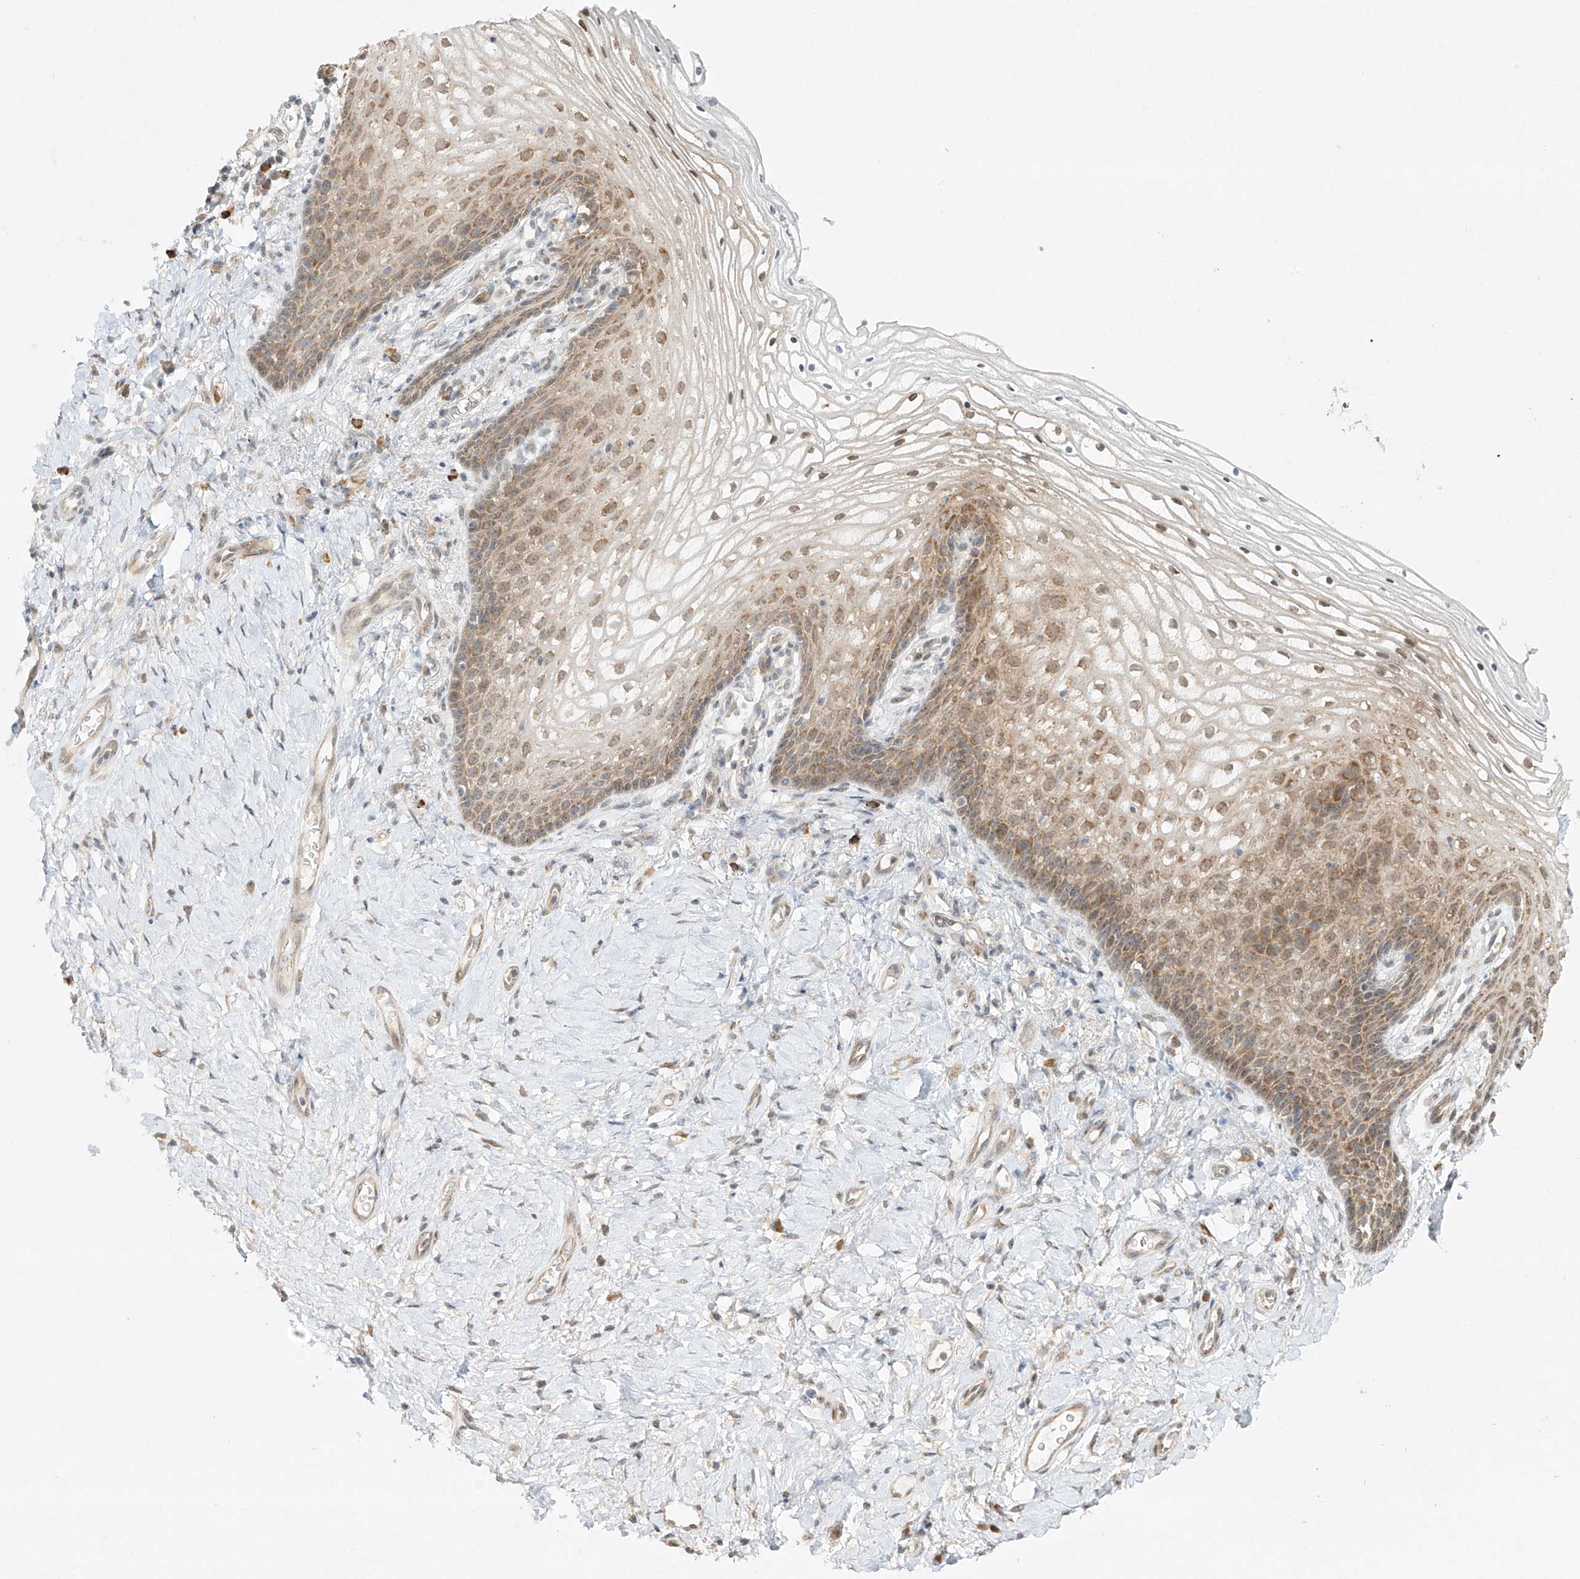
{"staining": {"intensity": "moderate", "quantity": "25%-75%", "location": "cytoplasmic/membranous"}, "tissue": "vagina", "cell_type": "Squamous epithelial cells", "image_type": "normal", "snomed": [{"axis": "morphology", "description": "Normal tissue, NOS"}, {"axis": "topography", "description": "Vagina"}], "caption": "Protein staining reveals moderate cytoplasmic/membranous staining in about 25%-75% of squamous epithelial cells in benign vagina. (Brightfield microscopy of DAB IHC at high magnification).", "gene": "TASP1", "patient": {"sex": "female", "age": 60}}